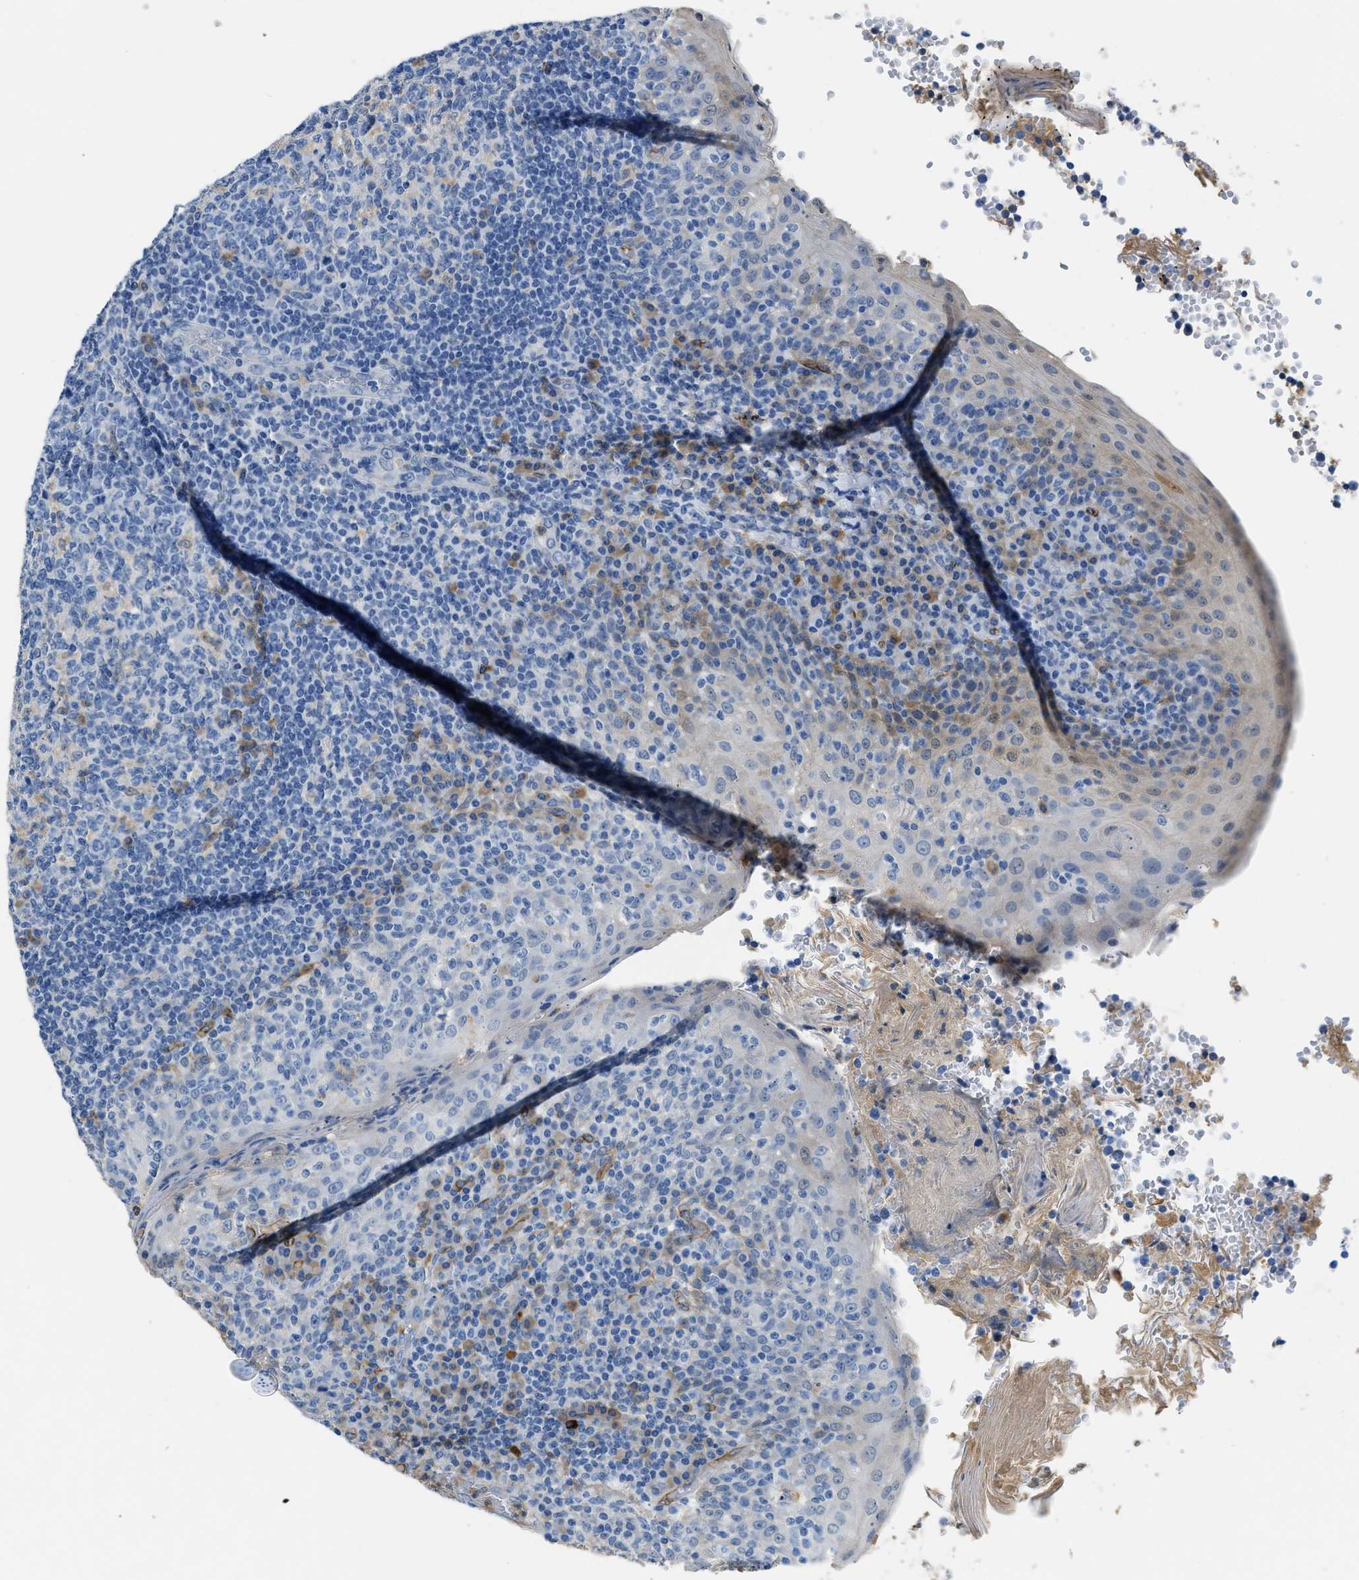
{"staining": {"intensity": "weak", "quantity": "<25%", "location": "cytoplasmic/membranous"}, "tissue": "tonsil", "cell_type": "Germinal center cells", "image_type": "normal", "snomed": [{"axis": "morphology", "description": "Normal tissue, NOS"}, {"axis": "topography", "description": "Tonsil"}], "caption": "Photomicrograph shows no protein staining in germinal center cells of normal tonsil. (DAB IHC with hematoxylin counter stain).", "gene": "SPEG", "patient": {"sex": "female", "age": 19}}